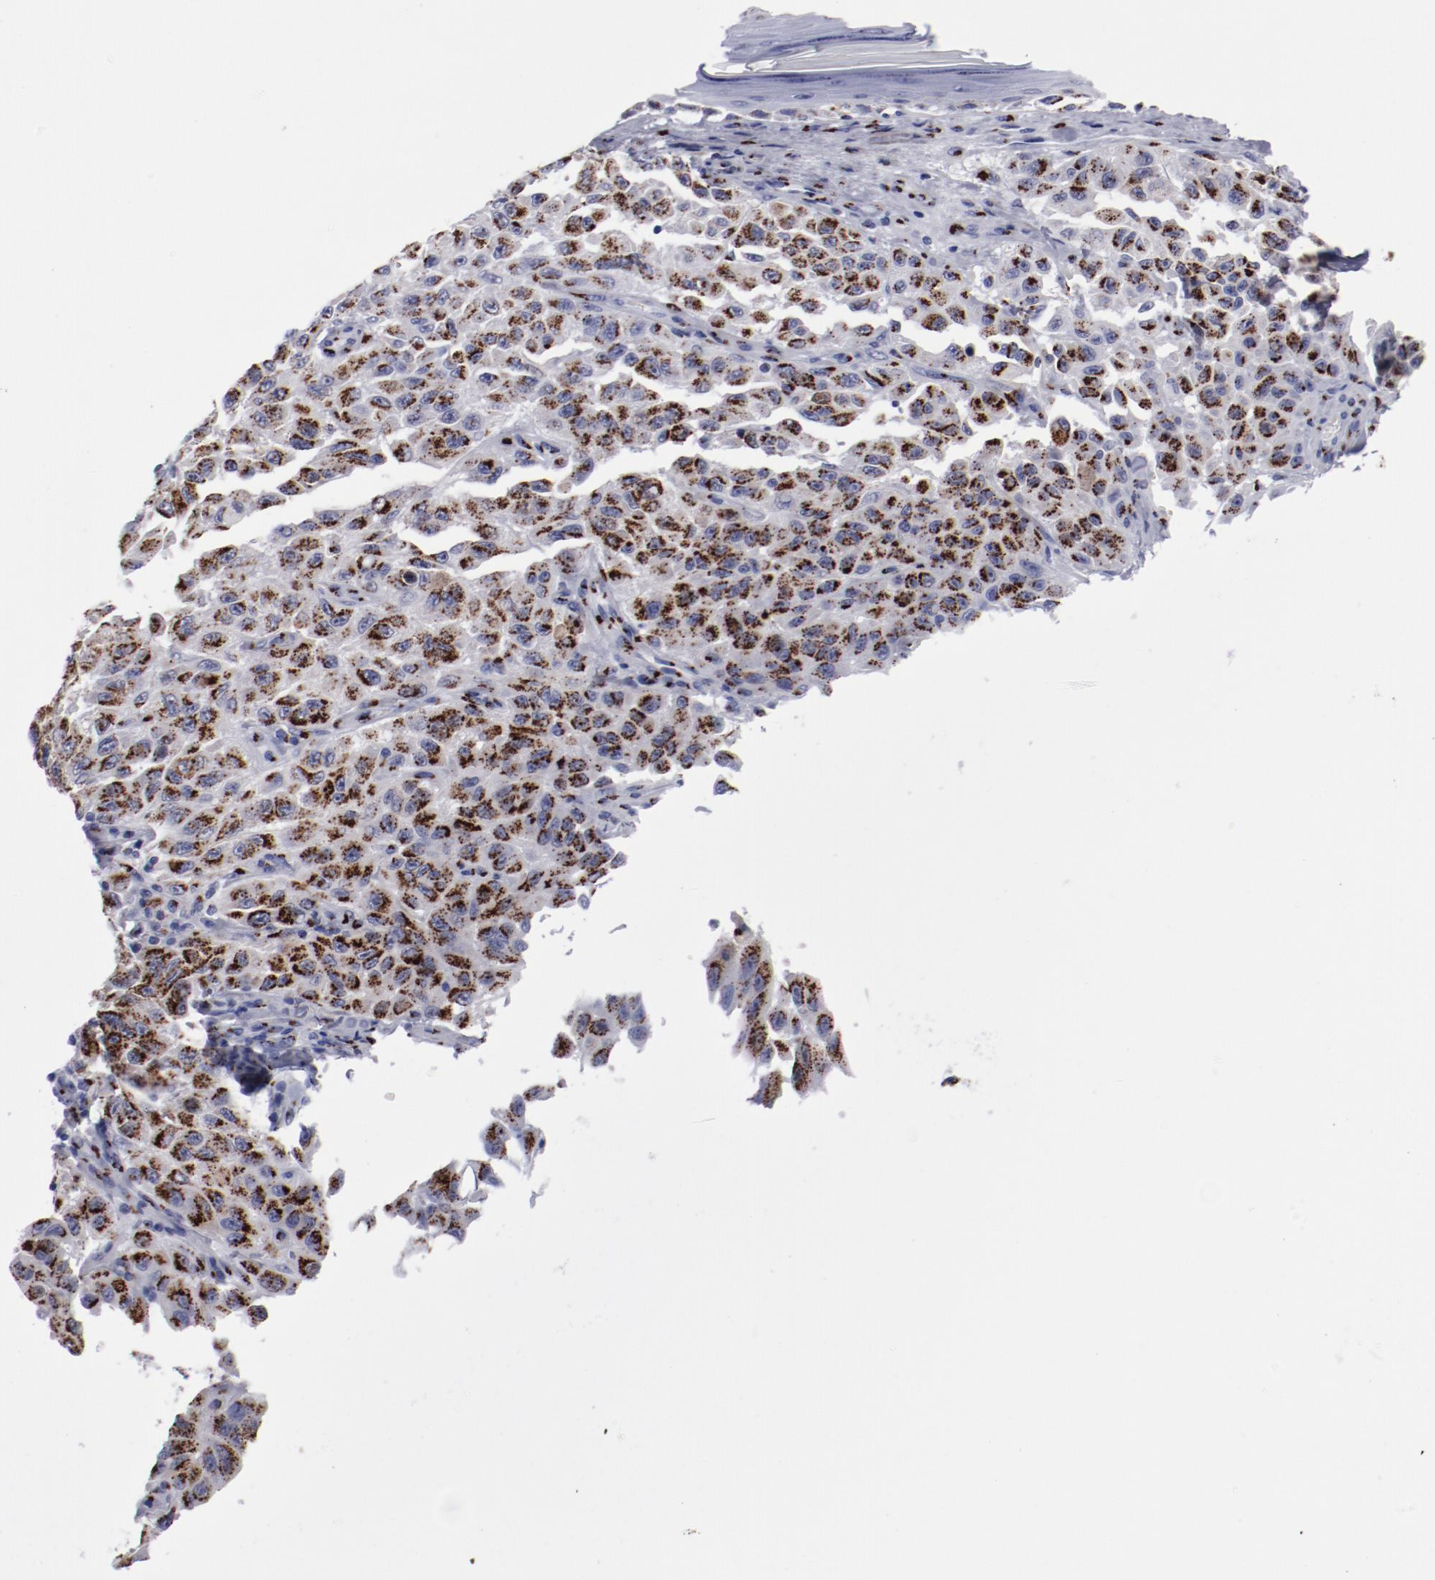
{"staining": {"intensity": "strong", "quantity": ">75%", "location": "cytoplasmic/membranous"}, "tissue": "melanoma", "cell_type": "Tumor cells", "image_type": "cancer", "snomed": [{"axis": "morphology", "description": "Malignant melanoma, NOS"}, {"axis": "topography", "description": "Skin"}], "caption": "Immunohistochemistry (IHC) (DAB (3,3'-diaminobenzidine)) staining of human melanoma exhibits strong cytoplasmic/membranous protein expression in about >75% of tumor cells.", "gene": "GOLIM4", "patient": {"sex": "male", "age": 30}}